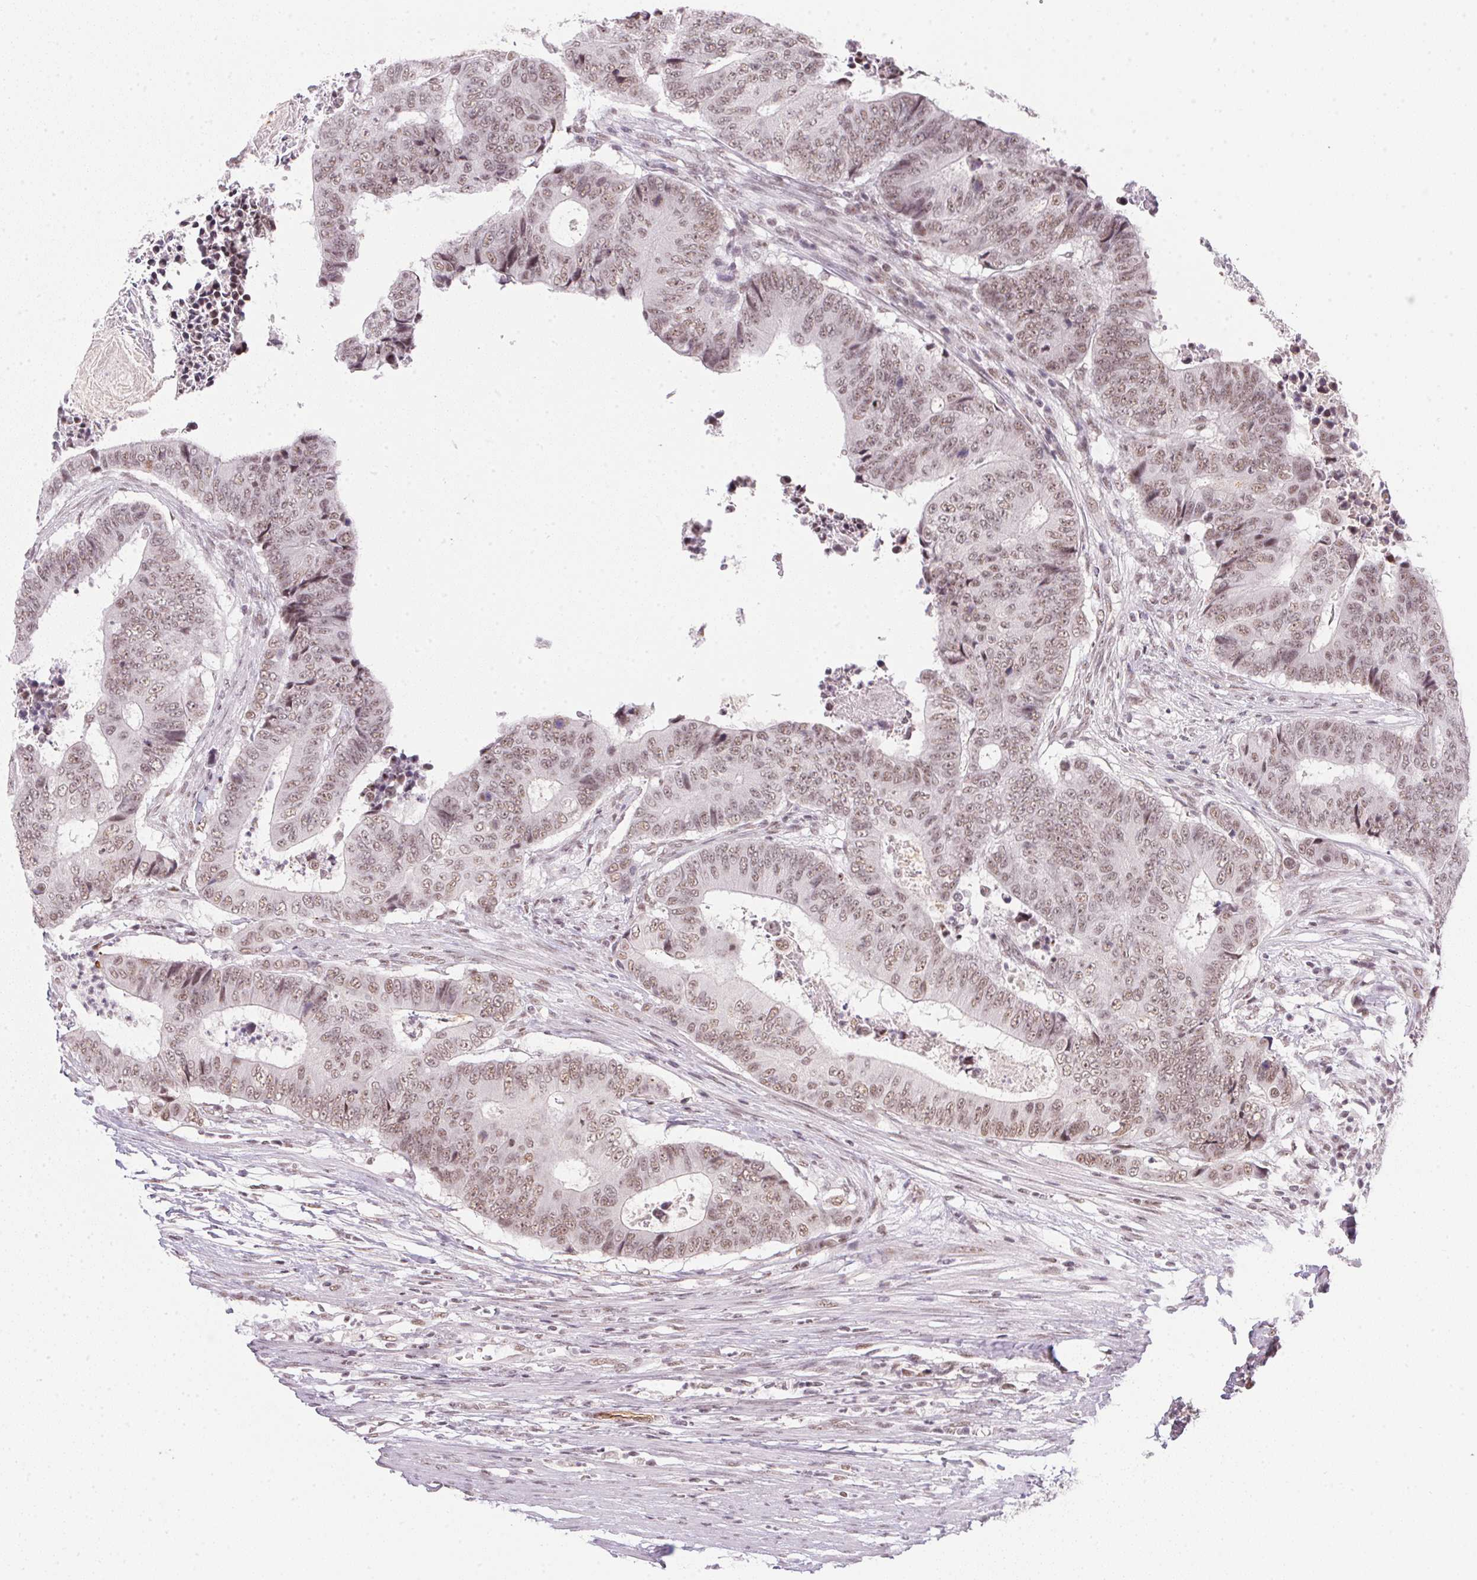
{"staining": {"intensity": "weak", "quantity": ">75%", "location": "nuclear"}, "tissue": "colorectal cancer", "cell_type": "Tumor cells", "image_type": "cancer", "snomed": [{"axis": "morphology", "description": "Adenocarcinoma, NOS"}, {"axis": "topography", "description": "Colon"}], "caption": "A brown stain shows weak nuclear expression of a protein in adenocarcinoma (colorectal) tumor cells.", "gene": "SRSF7", "patient": {"sex": "female", "age": 48}}